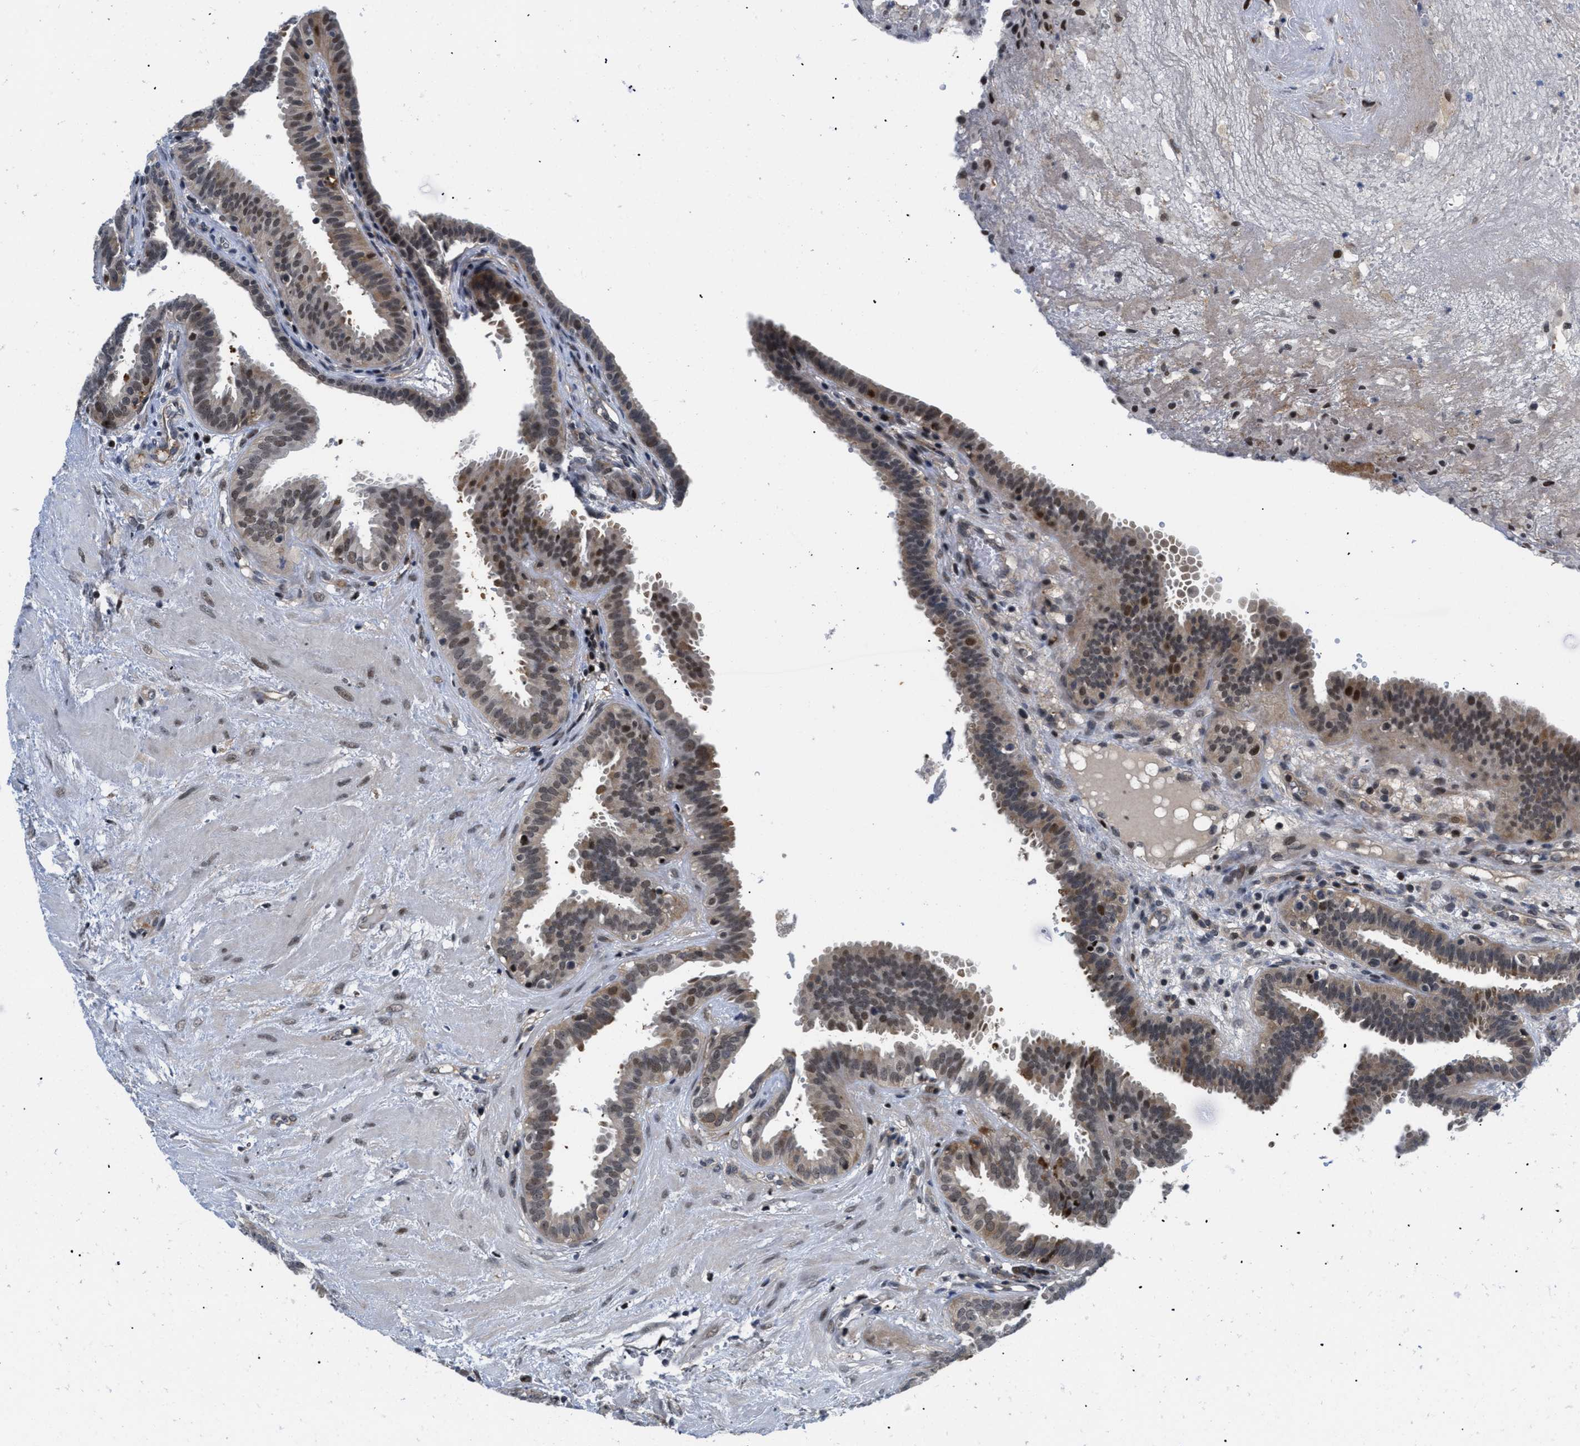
{"staining": {"intensity": "moderate", "quantity": ">75%", "location": "cytoplasmic/membranous,nuclear"}, "tissue": "fallopian tube", "cell_type": "Glandular cells", "image_type": "normal", "snomed": [{"axis": "morphology", "description": "Normal tissue, NOS"}, {"axis": "topography", "description": "Fallopian tube"}, {"axis": "topography", "description": "Placenta"}], "caption": "Immunohistochemical staining of unremarkable fallopian tube displays medium levels of moderate cytoplasmic/membranous,nuclear expression in approximately >75% of glandular cells.", "gene": "SLC29A2", "patient": {"sex": "female", "age": 32}}